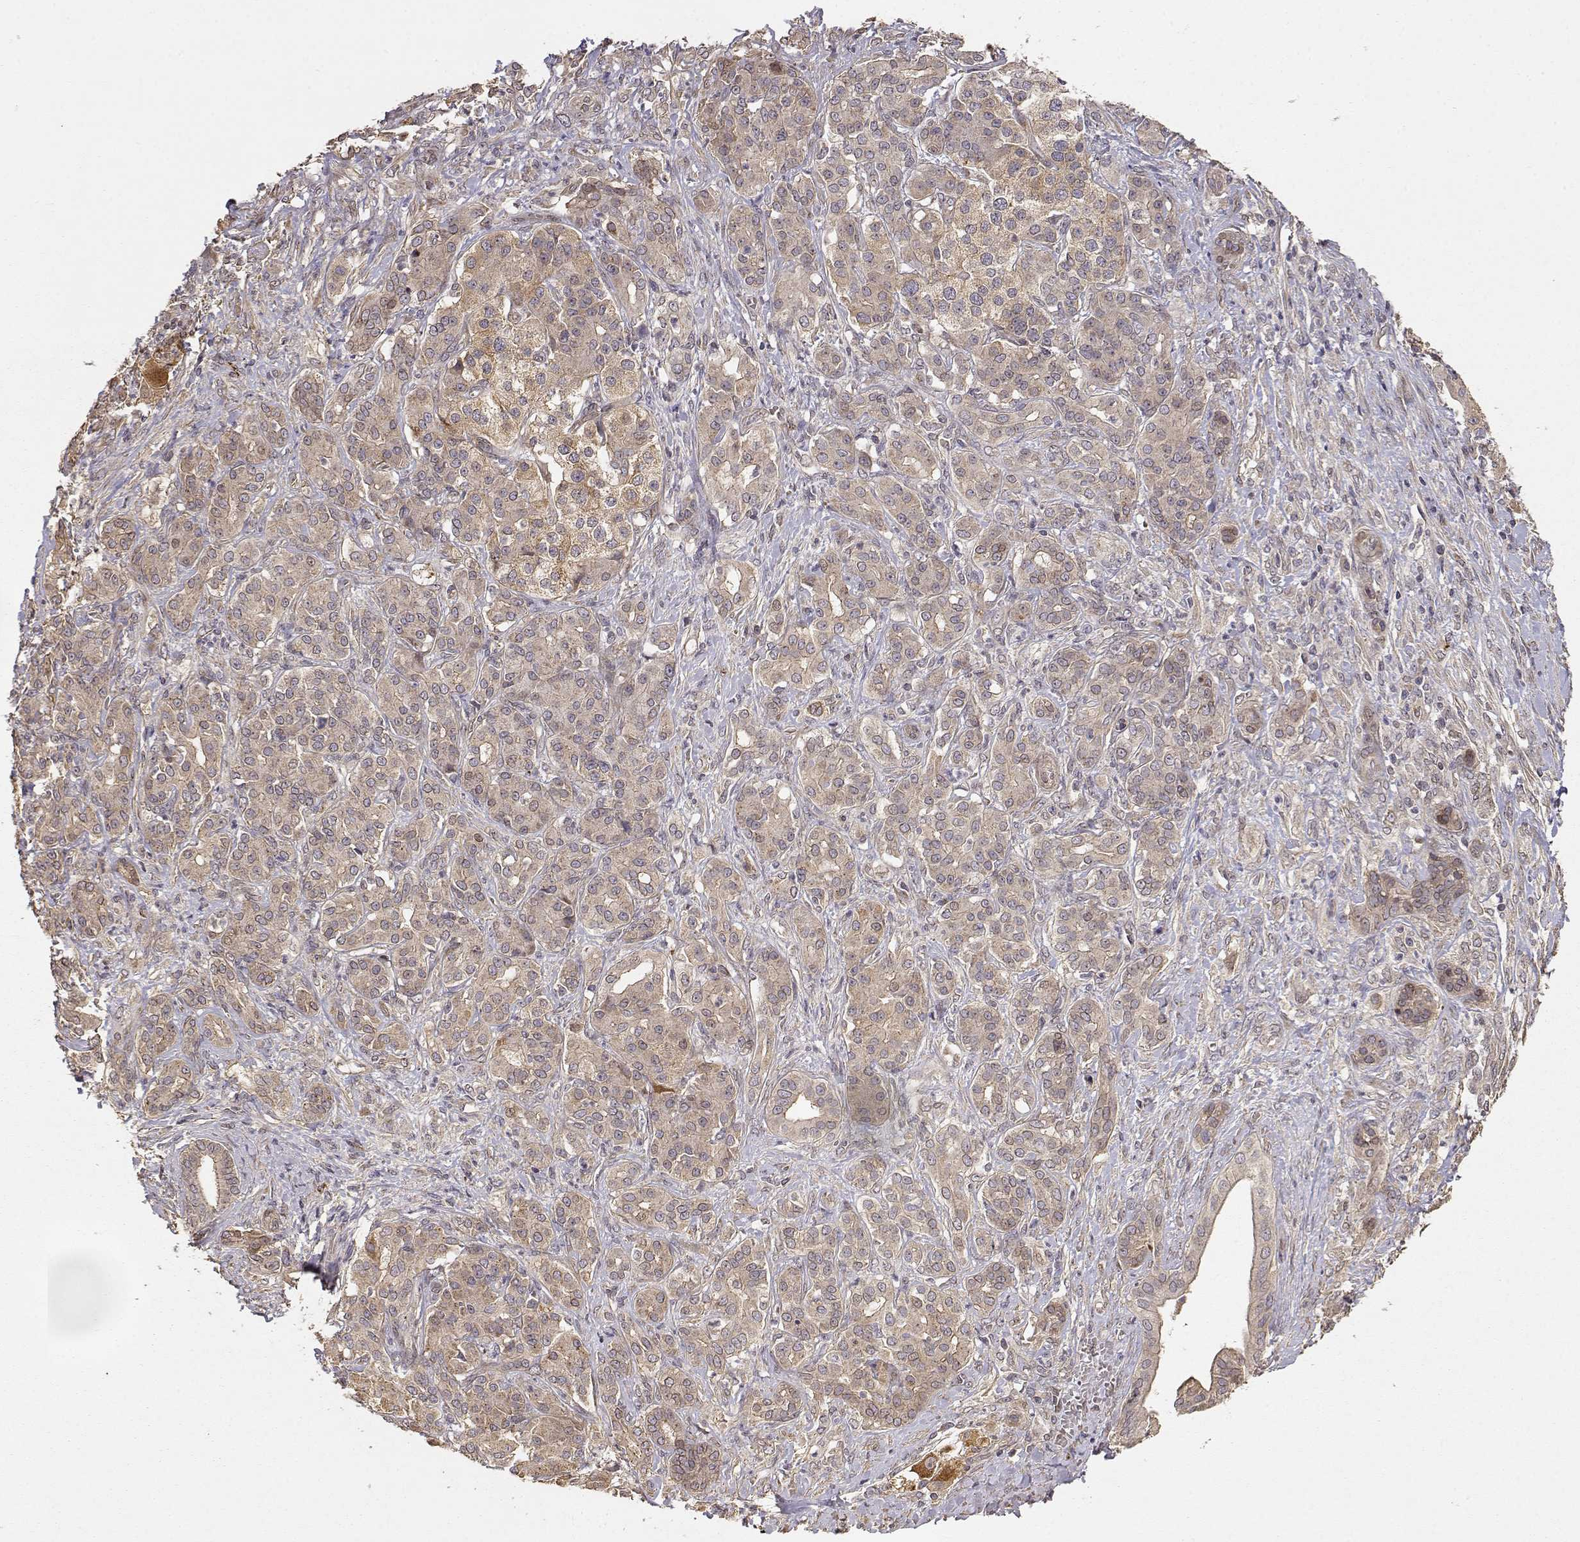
{"staining": {"intensity": "weak", "quantity": ">75%", "location": "cytoplasmic/membranous"}, "tissue": "pancreatic cancer", "cell_type": "Tumor cells", "image_type": "cancer", "snomed": [{"axis": "morphology", "description": "Normal tissue, NOS"}, {"axis": "morphology", "description": "Inflammation, NOS"}, {"axis": "morphology", "description": "Adenocarcinoma, NOS"}, {"axis": "topography", "description": "Pancreas"}], "caption": "This photomicrograph exhibits immunohistochemistry staining of pancreatic cancer (adenocarcinoma), with low weak cytoplasmic/membranous expression in about >75% of tumor cells.", "gene": "PICK1", "patient": {"sex": "male", "age": 57}}